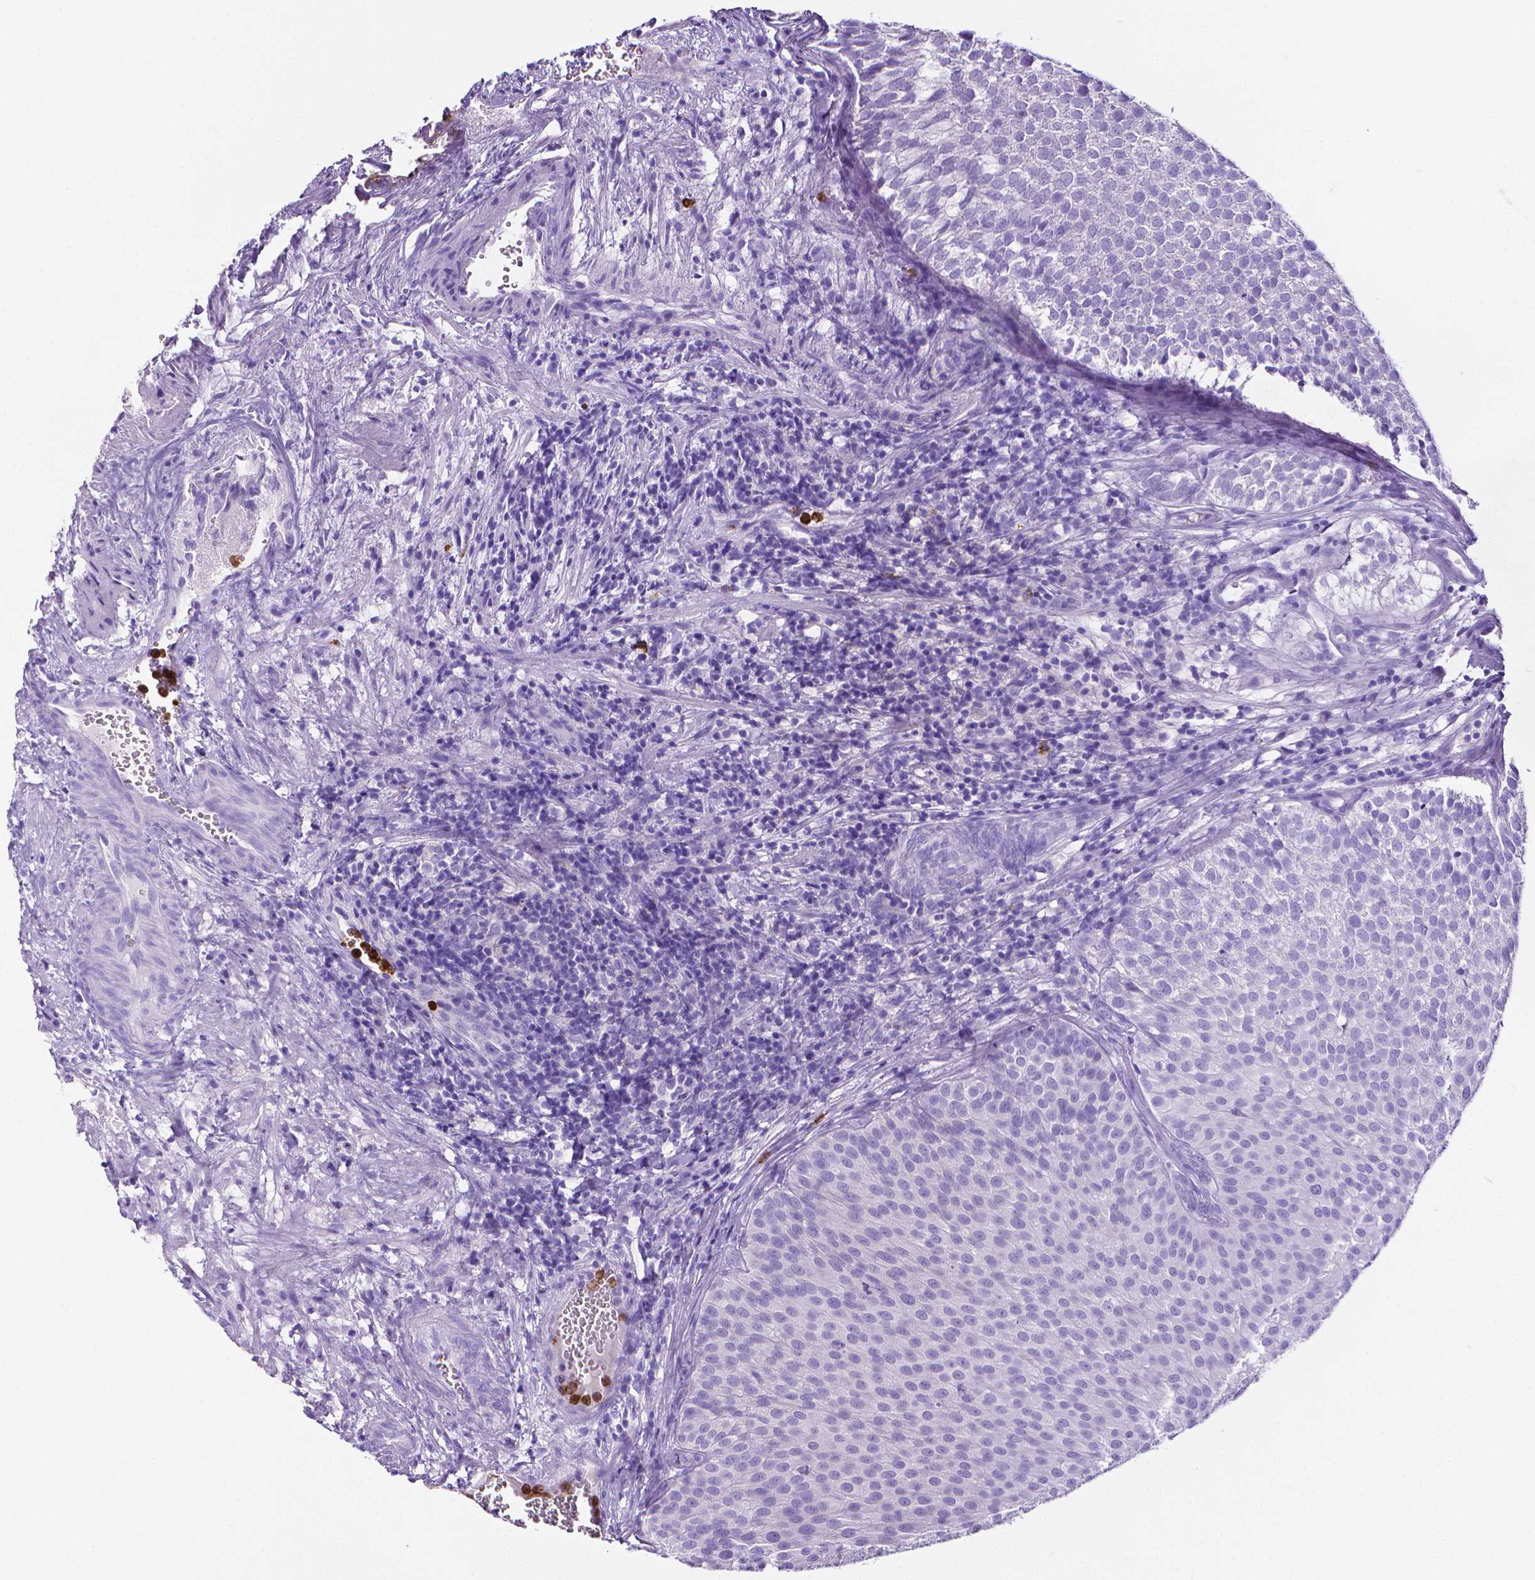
{"staining": {"intensity": "negative", "quantity": "none", "location": "none"}, "tissue": "urothelial cancer", "cell_type": "Tumor cells", "image_type": "cancer", "snomed": [{"axis": "morphology", "description": "Urothelial carcinoma, Low grade"}, {"axis": "topography", "description": "Urinary bladder"}], "caption": "Immunohistochemistry (IHC) photomicrograph of human urothelial cancer stained for a protein (brown), which demonstrates no staining in tumor cells. (DAB (3,3'-diaminobenzidine) immunohistochemistry (IHC) with hematoxylin counter stain).", "gene": "MMP9", "patient": {"sex": "female", "age": 87}}